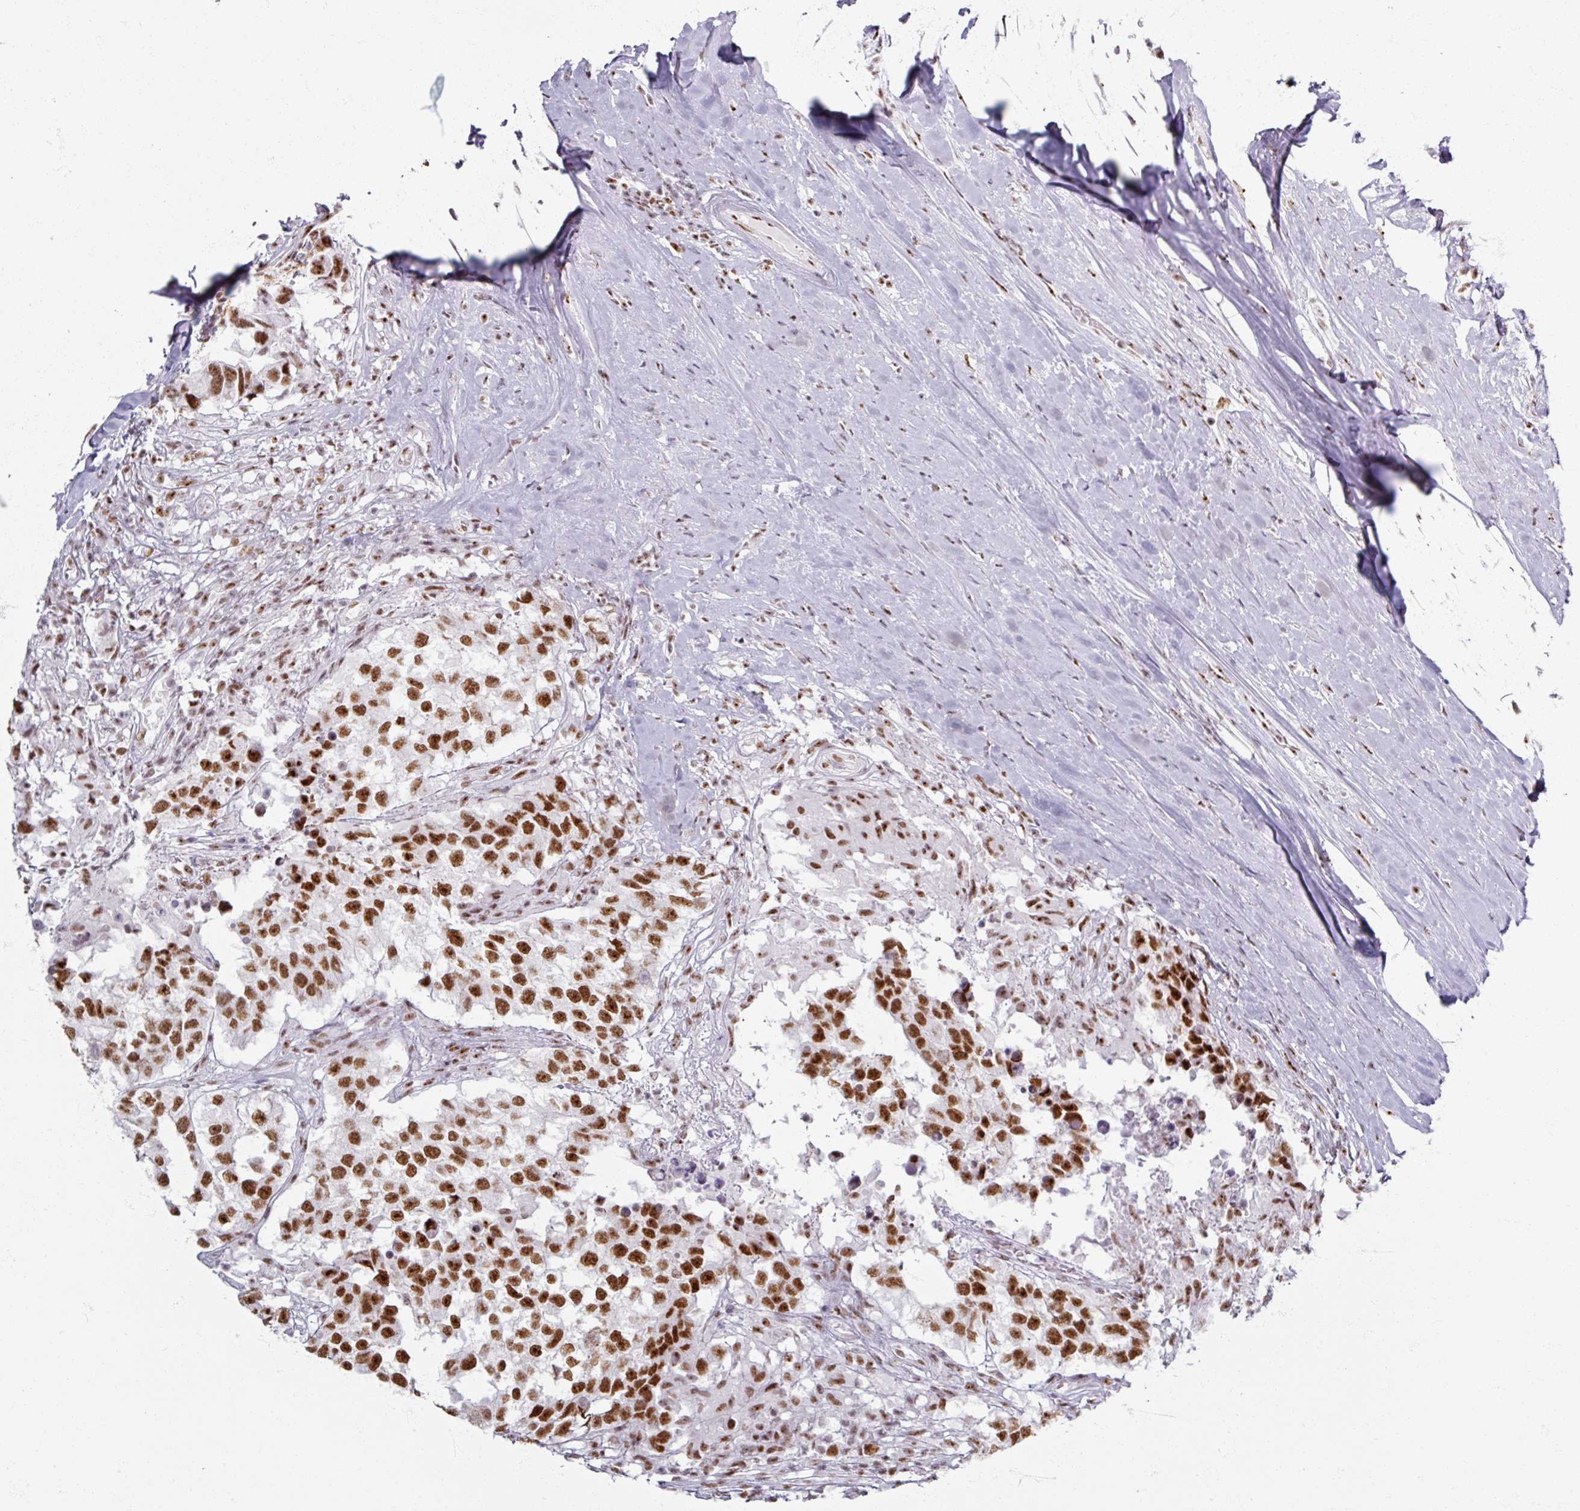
{"staining": {"intensity": "strong", "quantity": ">75%", "location": "nuclear"}, "tissue": "testis cancer", "cell_type": "Tumor cells", "image_type": "cancer", "snomed": [{"axis": "morphology", "description": "Carcinoma, Embryonal, NOS"}, {"axis": "topography", "description": "Testis"}], "caption": "IHC of human testis embryonal carcinoma demonstrates high levels of strong nuclear staining in approximately >75% of tumor cells.", "gene": "ADAR", "patient": {"sex": "male", "age": 83}}